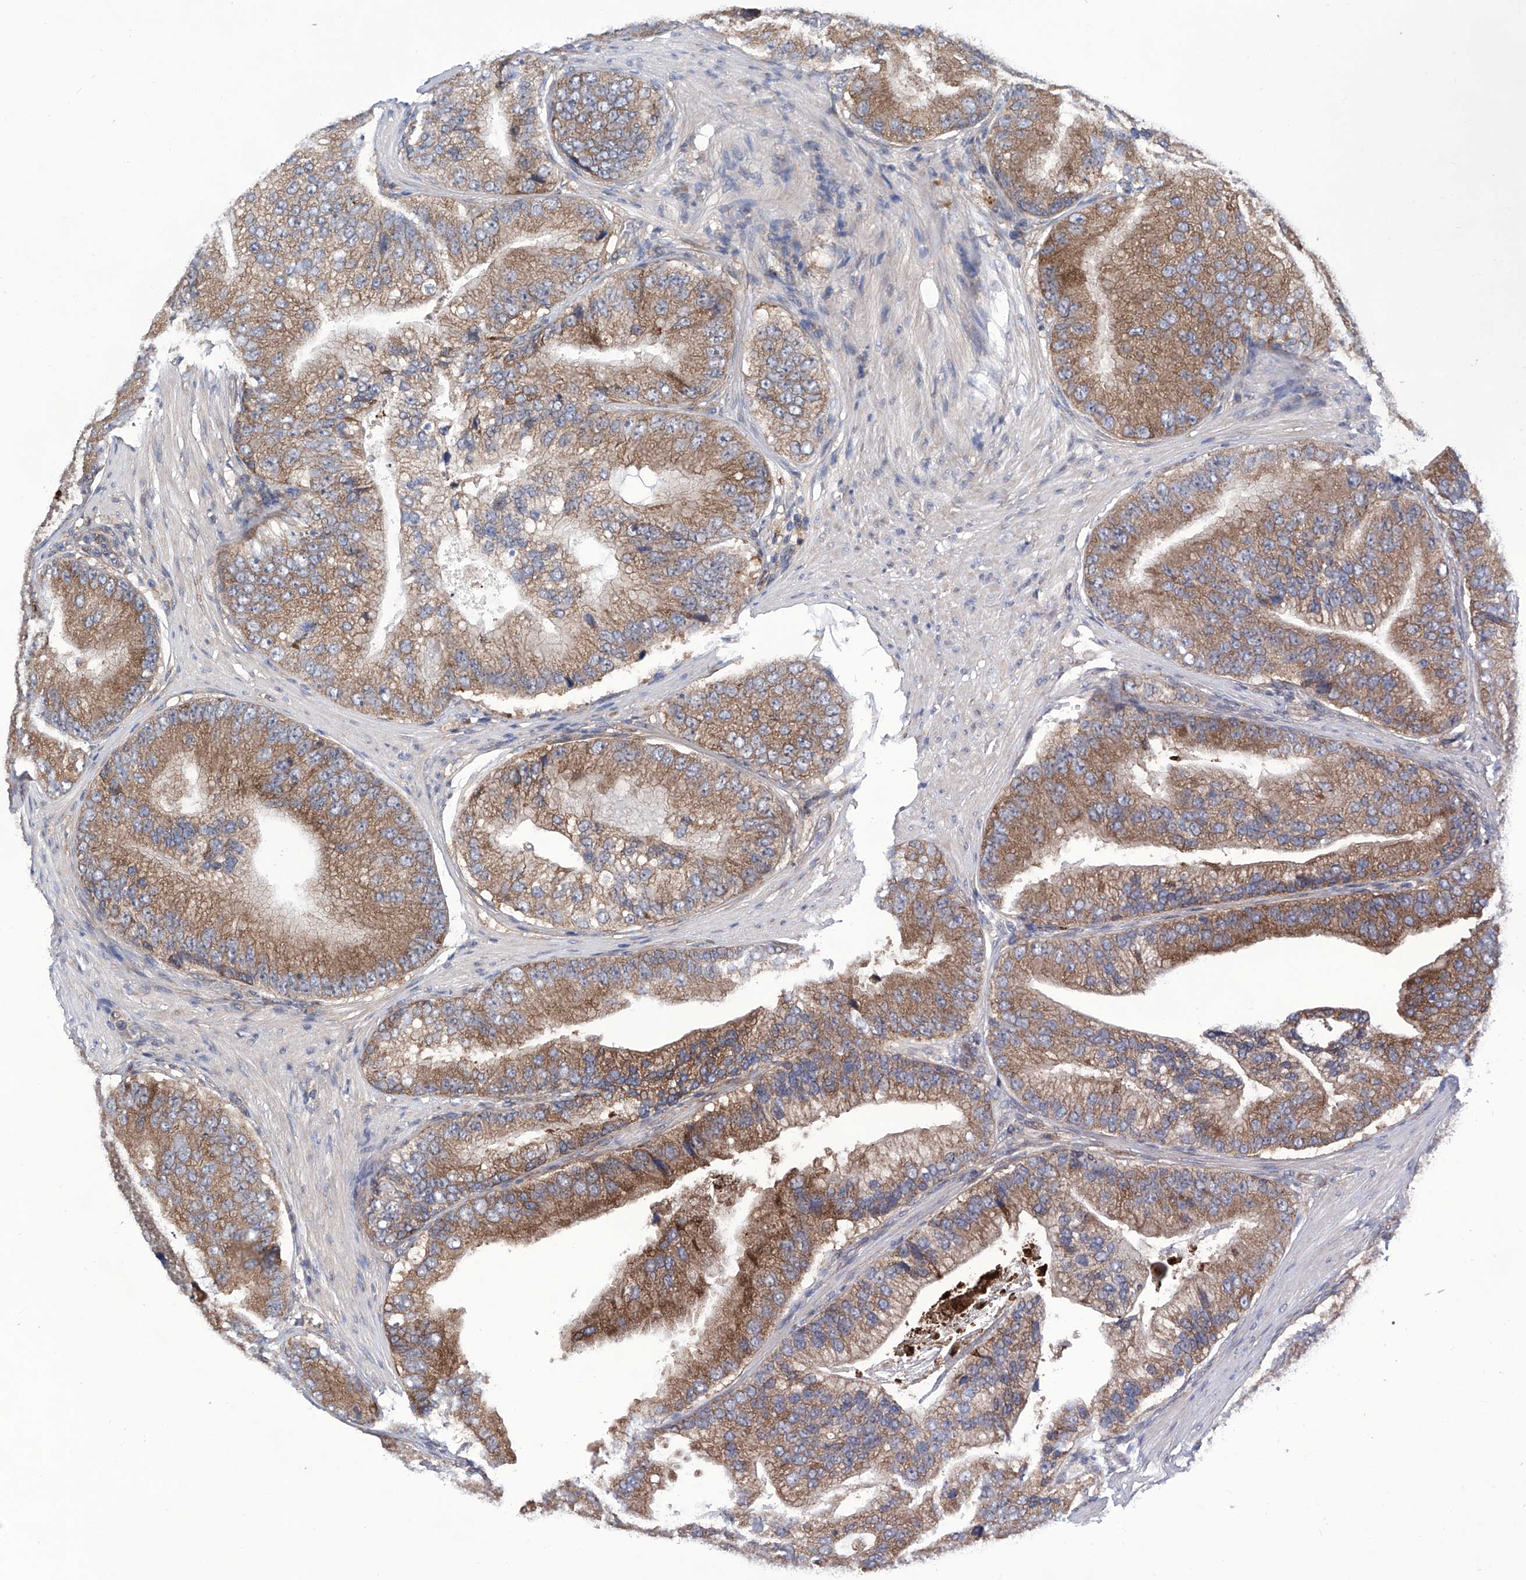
{"staining": {"intensity": "moderate", "quantity": ">75%", "location": "cytoplasmic/membranous"}, "tissue": "prostate cancer", "cell_type": "Tumor cells", "image_type": "cancer", "snomed": [{"axis": "morphology", "description": "Adenocarcinoma, High grade"}, {"axis": "topography", "description": "Prostate"}], "caption": "The immunohistochemical stain shows moderate cytoplasmic/membranous staining in tumor cells of adenocarcinoma (high-grade) (prostate) tissue.", "gene": "KTI12", "patient": {"sex": "male", "age": 70}}